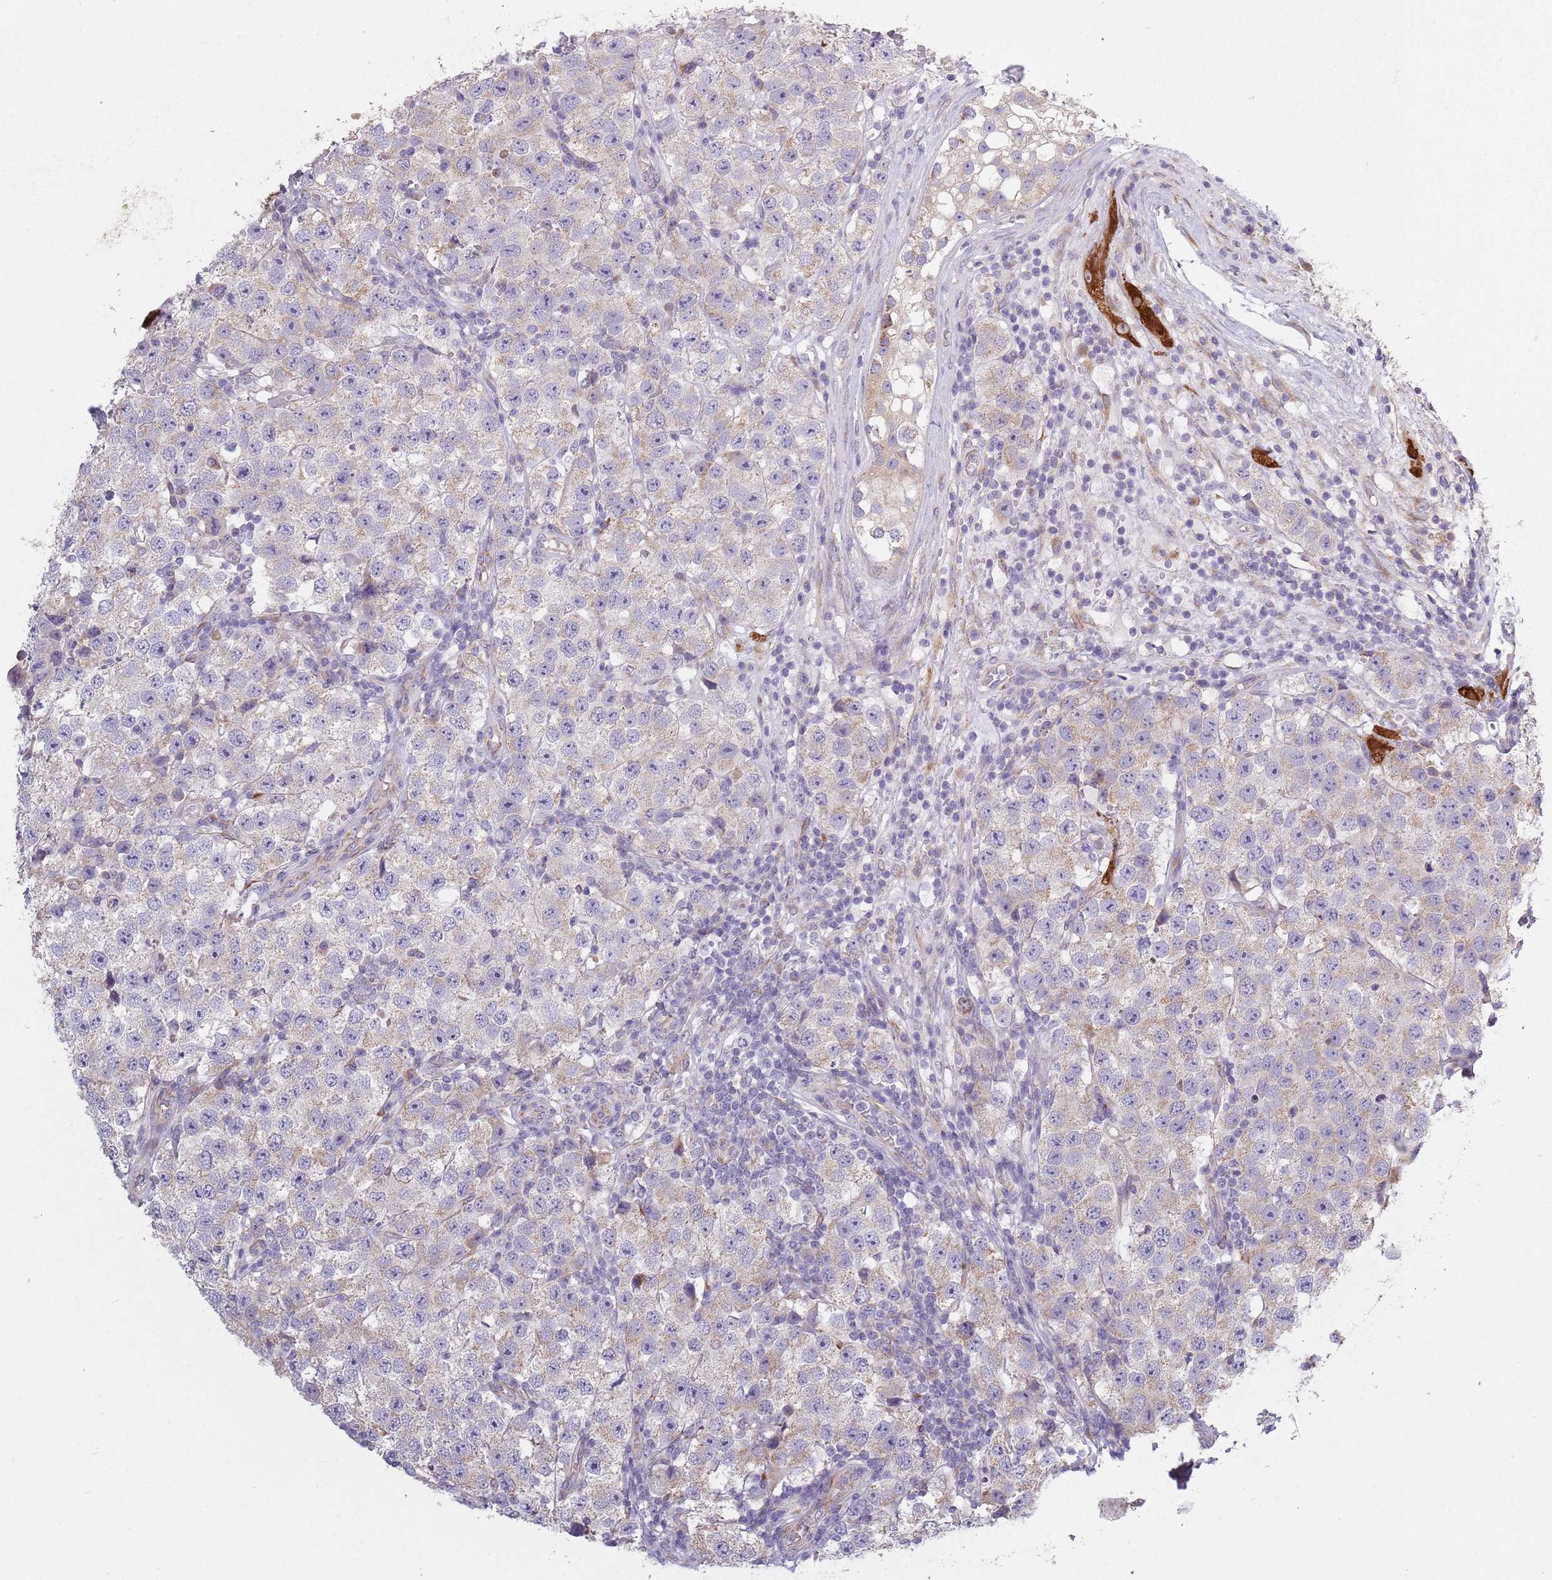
{"staining": {"intensity": "weak", "quantity": "<25%", "location": "cytoplasmic/membranous"}, "tissue": "testis cancer", "cell_type": "Tumor cells", "image_type": "cancer", "snomed": [{"axis": "morphology", "description": "Seminoma, NOS"}, {"axis": "topography", "description": "Testis"}], "caption": "Immunohistochemical staining of seminoma (testis) exhibits no significant positivity in tumor cells. (DAB immunohistochemistry (IHC) with hematoxylin counter stain).", "gene": "COQ5", "patient": {"sex": "male", "age": 34}}